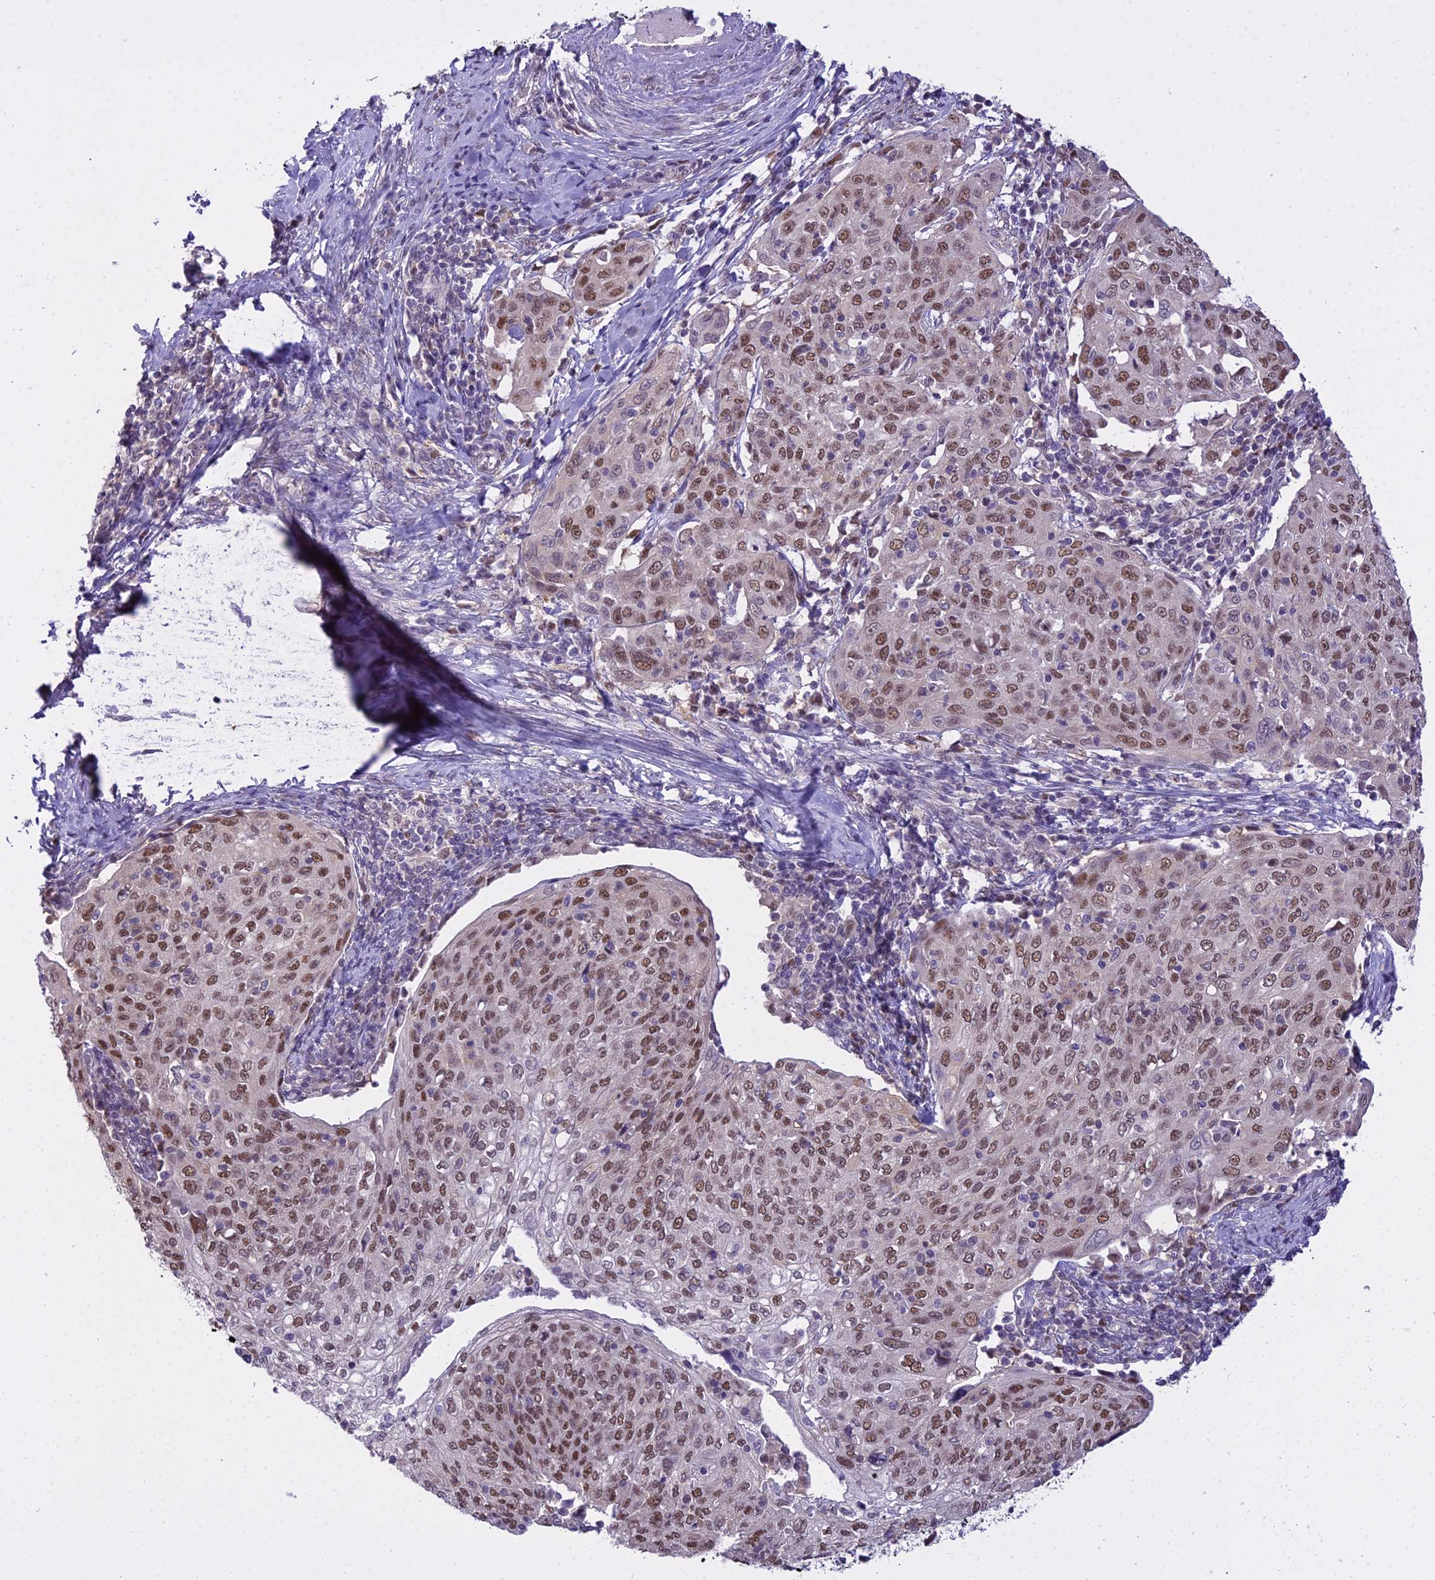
{"staining": {"intensity": "moderate", "quantity": ">75%", "location": "nuclear"}, "tissue": "cervical cancer", "cell_type": "Tumor cells", "image_type": "cancer", "snomed": [{"axis": "morphology", "description": "Squamous cell carcinoma, NOS"}, {"axis": "topography", "description": "Cervix"}], "caption": "An immunohistochemistry histopathology image of tumor tissue is shown. Protein staining in brown highlights moderate nuclear positivity in cervical cancer within tumor cells.", "gene": "MAT2A", "patient": {"sex": "female", "age": 67}}